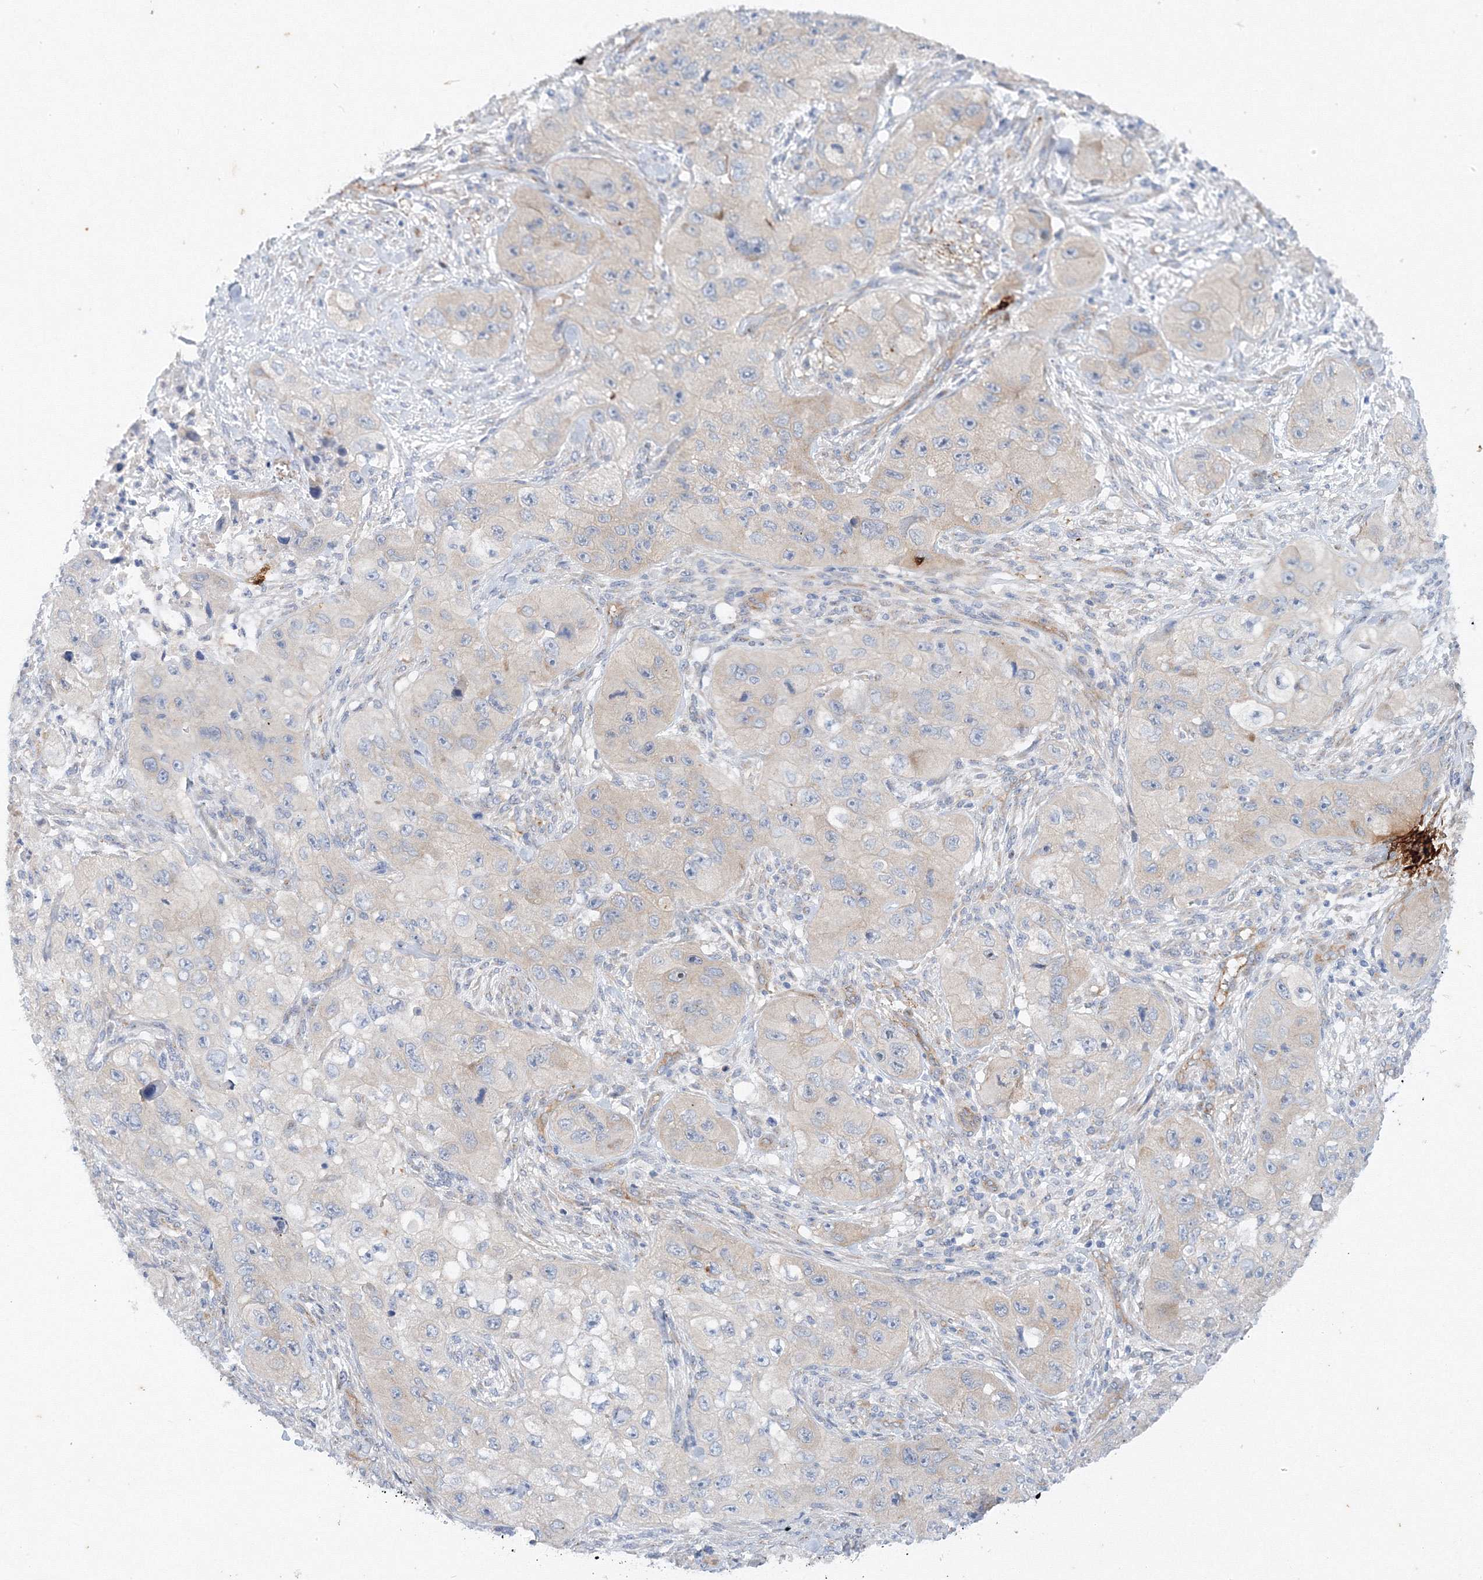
{"staining": {"intensity": "negative", "quantity": "none", "location": "none"}, "tissue": "skin cancer", "cell_type": "Tumor cells", "image_type": "cancer", "snomed": [{"axis": "morphology", "description": "Squamous cell carcinoma, NOS"}, {"axis": "topography", "description": "Skin"}, {"axis": "topography", "description": "Subcutis"}], "caption": "Tumor cells are negative for protein expression in human squamous cell carcinoma (skin).", "gene": "TANC1", "patient": {"sex": "male", "age": 73}}